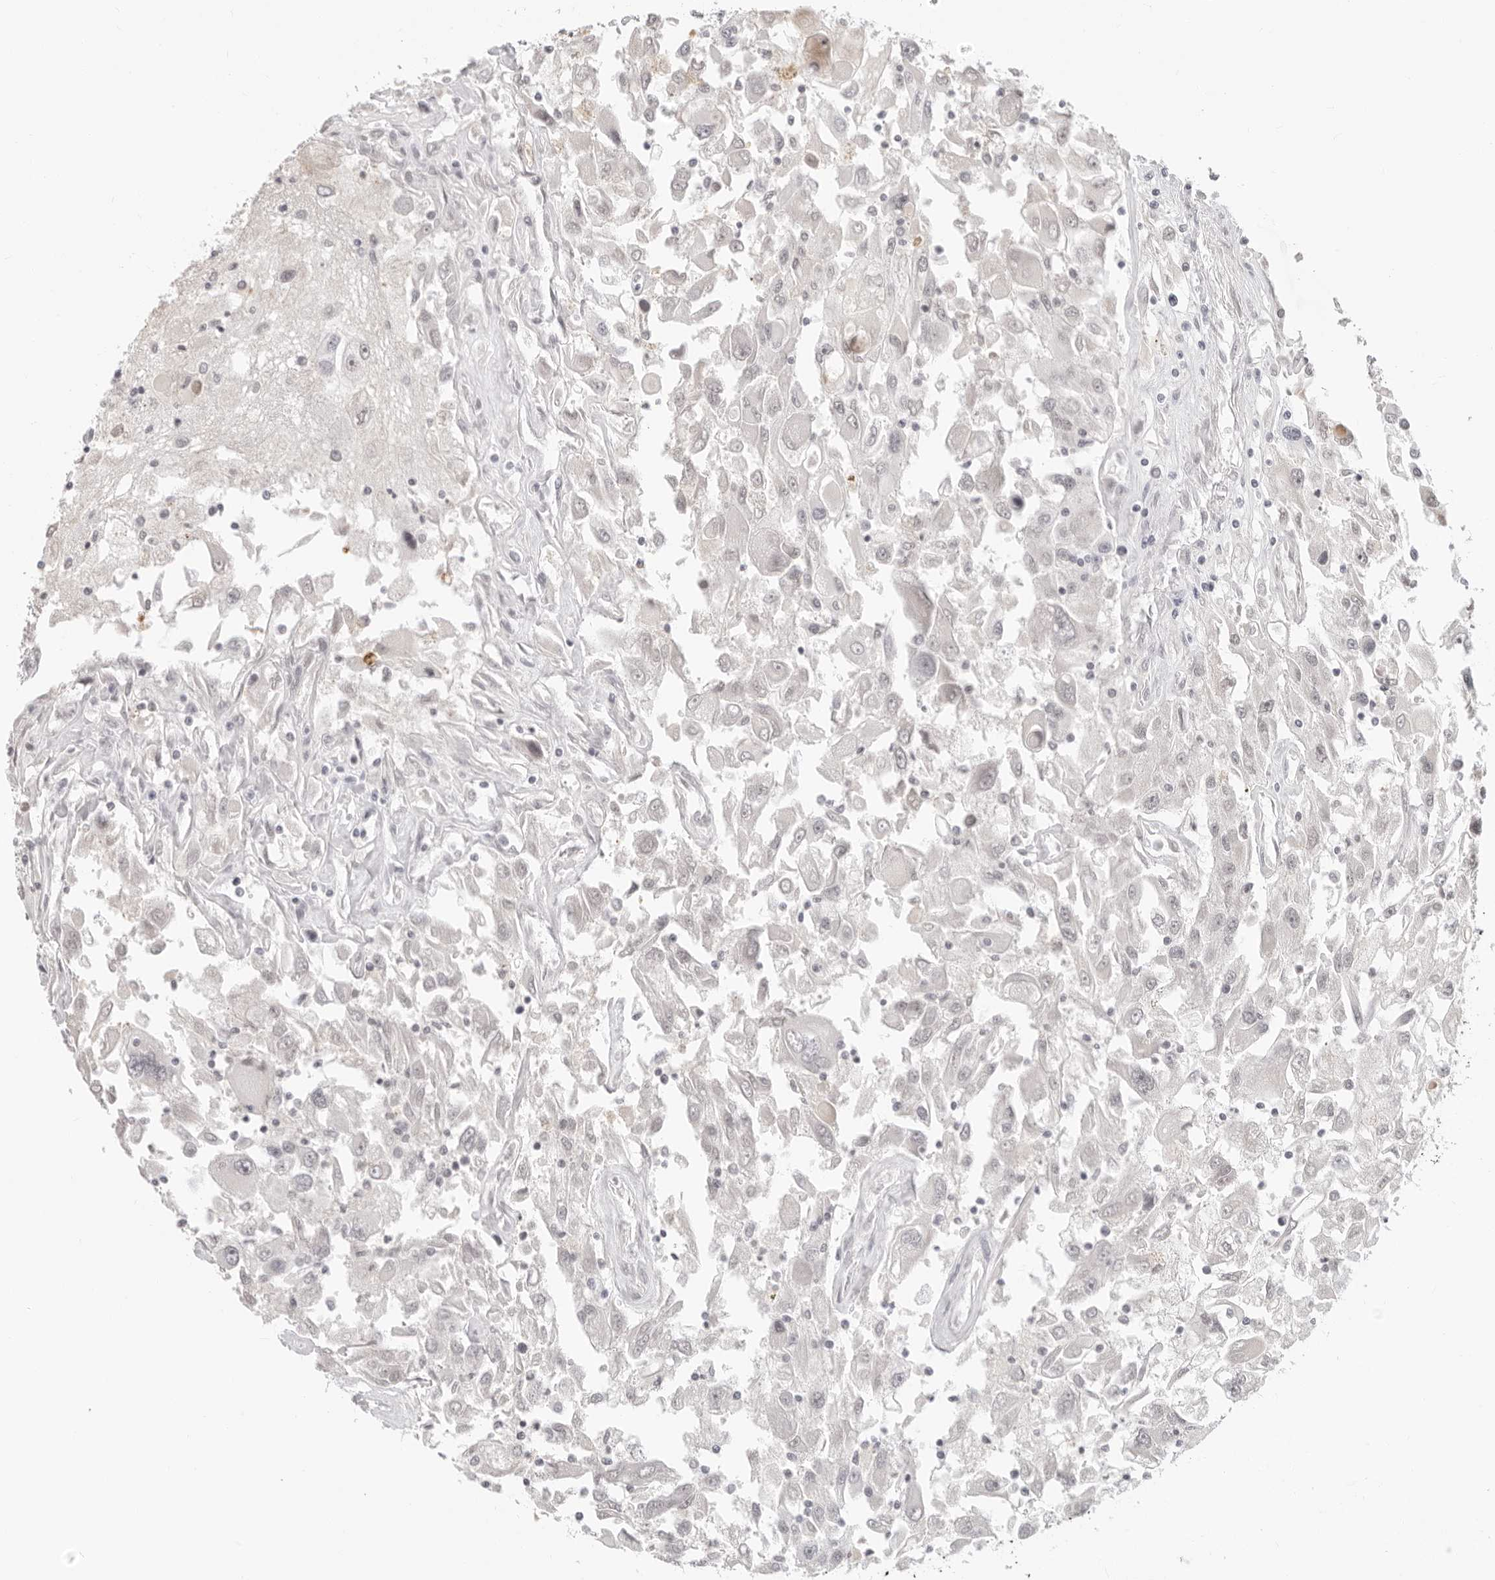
{"staining": {"intensity": "negative", "quantity": "none", "location": "none"}, "tissue": "renal cancer", "cell_type": "Tumor cells", "image_type": "cancer", "snomed": [{"axis": "morphology", "description": "Adenocarcinoma, NOS"}, {"axis": "topography", "description": "Kidney"}], "caption": "Tumor cells are negative for protein expression in human renal adenocarcinoma.", "gene": "MSH6", "patient": {"sex": "female", "age": 52}}